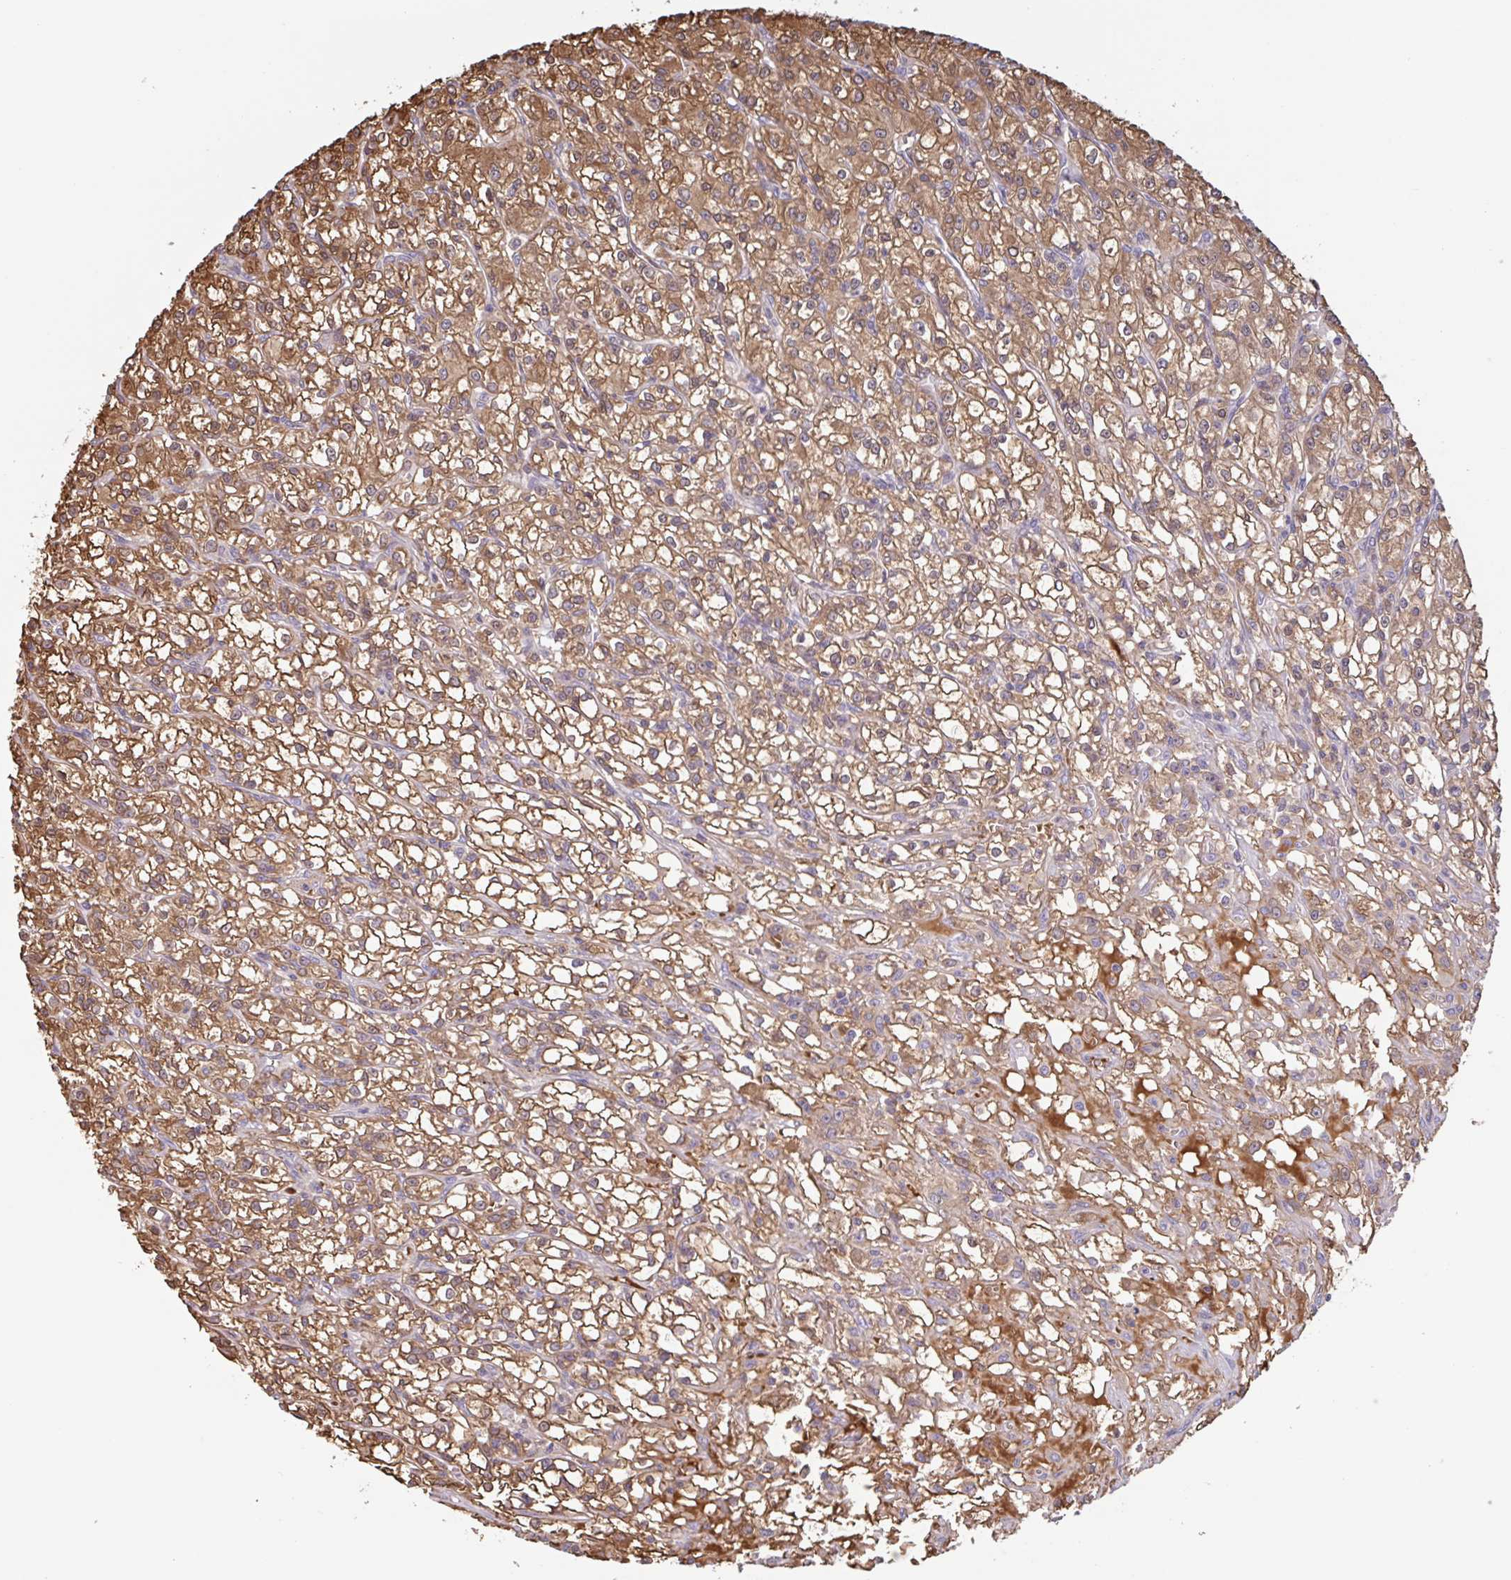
{"staining": {"intensity": "moderate", "quantity": ">75%", "location": "cytoplasmic/membranous"}, "tissue": "renal cancer", "cell_type": "Tumor cells", "image_type": "cancer", "snomed": [{"axis": "morphology", "description": "Adenocarcinoma, NOS"}, {"axis": "topography", "description": "Kidney"}], "caption": "Human renal cancer (adenocarcinoma) stained for a protein (brown) shows moderate cytoplasmic/membranous positive expression in approximately >75% of tumor cells.", "gene": "OTOP2", "patient": {"sex": "female", "age": 59}}